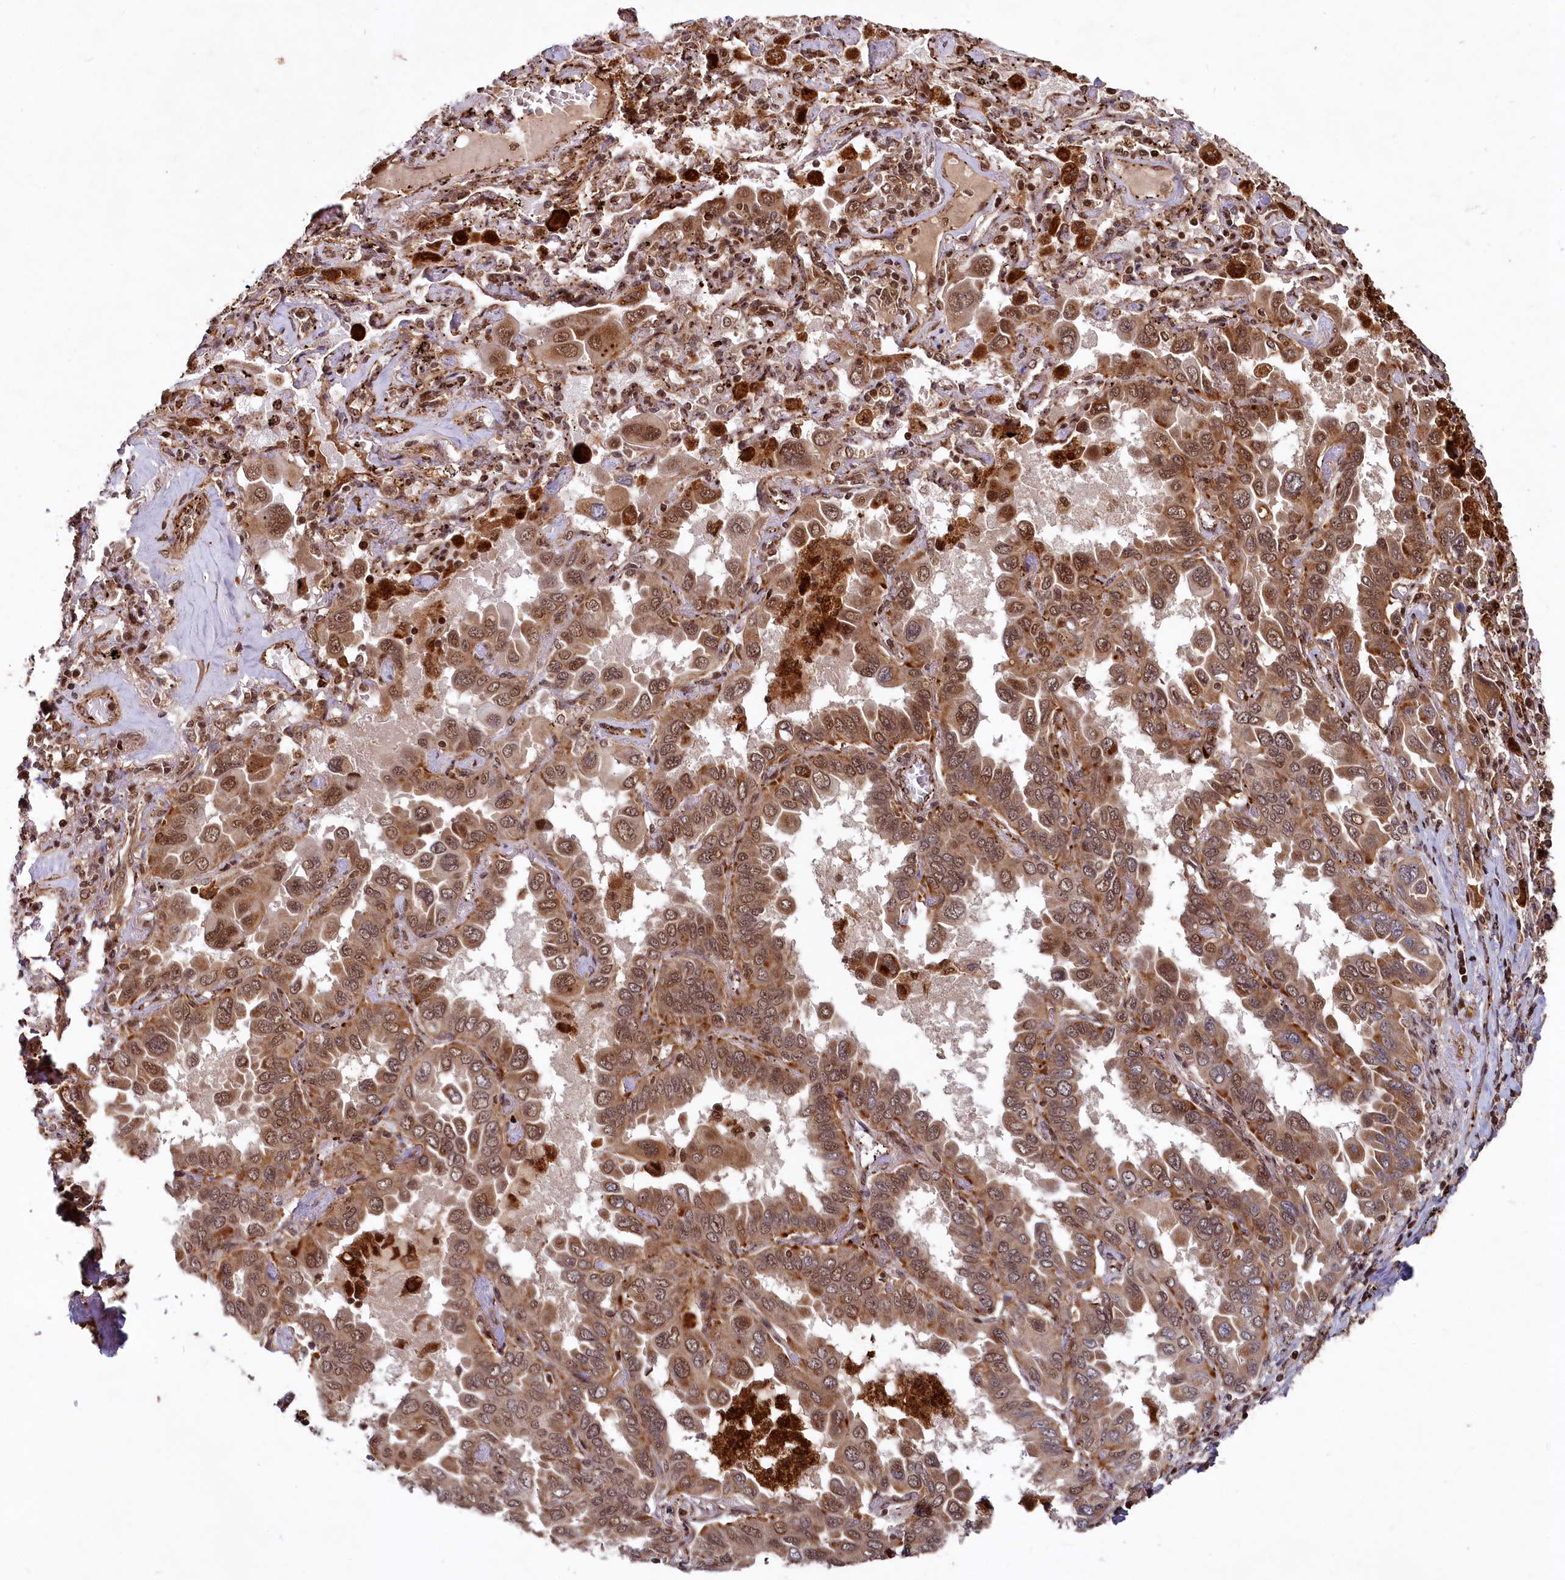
{"staining": {"intensity": "moderate", "quantity": ">75%", "location": "cytoplasmic/membranous,nuclear"}, "tissue": "lung cancer", "cell_type": "Tumor cells", "image_type": "cancer", "snomed": [{"axis": "morphology", "description": "Adenocarcinoma, NOS"}, {"axis": "topography", "description": "Lung"}], "caption": "The micrograph shows a brown stain indicating the presence of a protein in the cytoplasmic/membranous and nuclear of tumor cells in lung cancer (adenocarcinoma).", "gene": "TRIM23", "patient": {"sex": "male", "age": 64}}